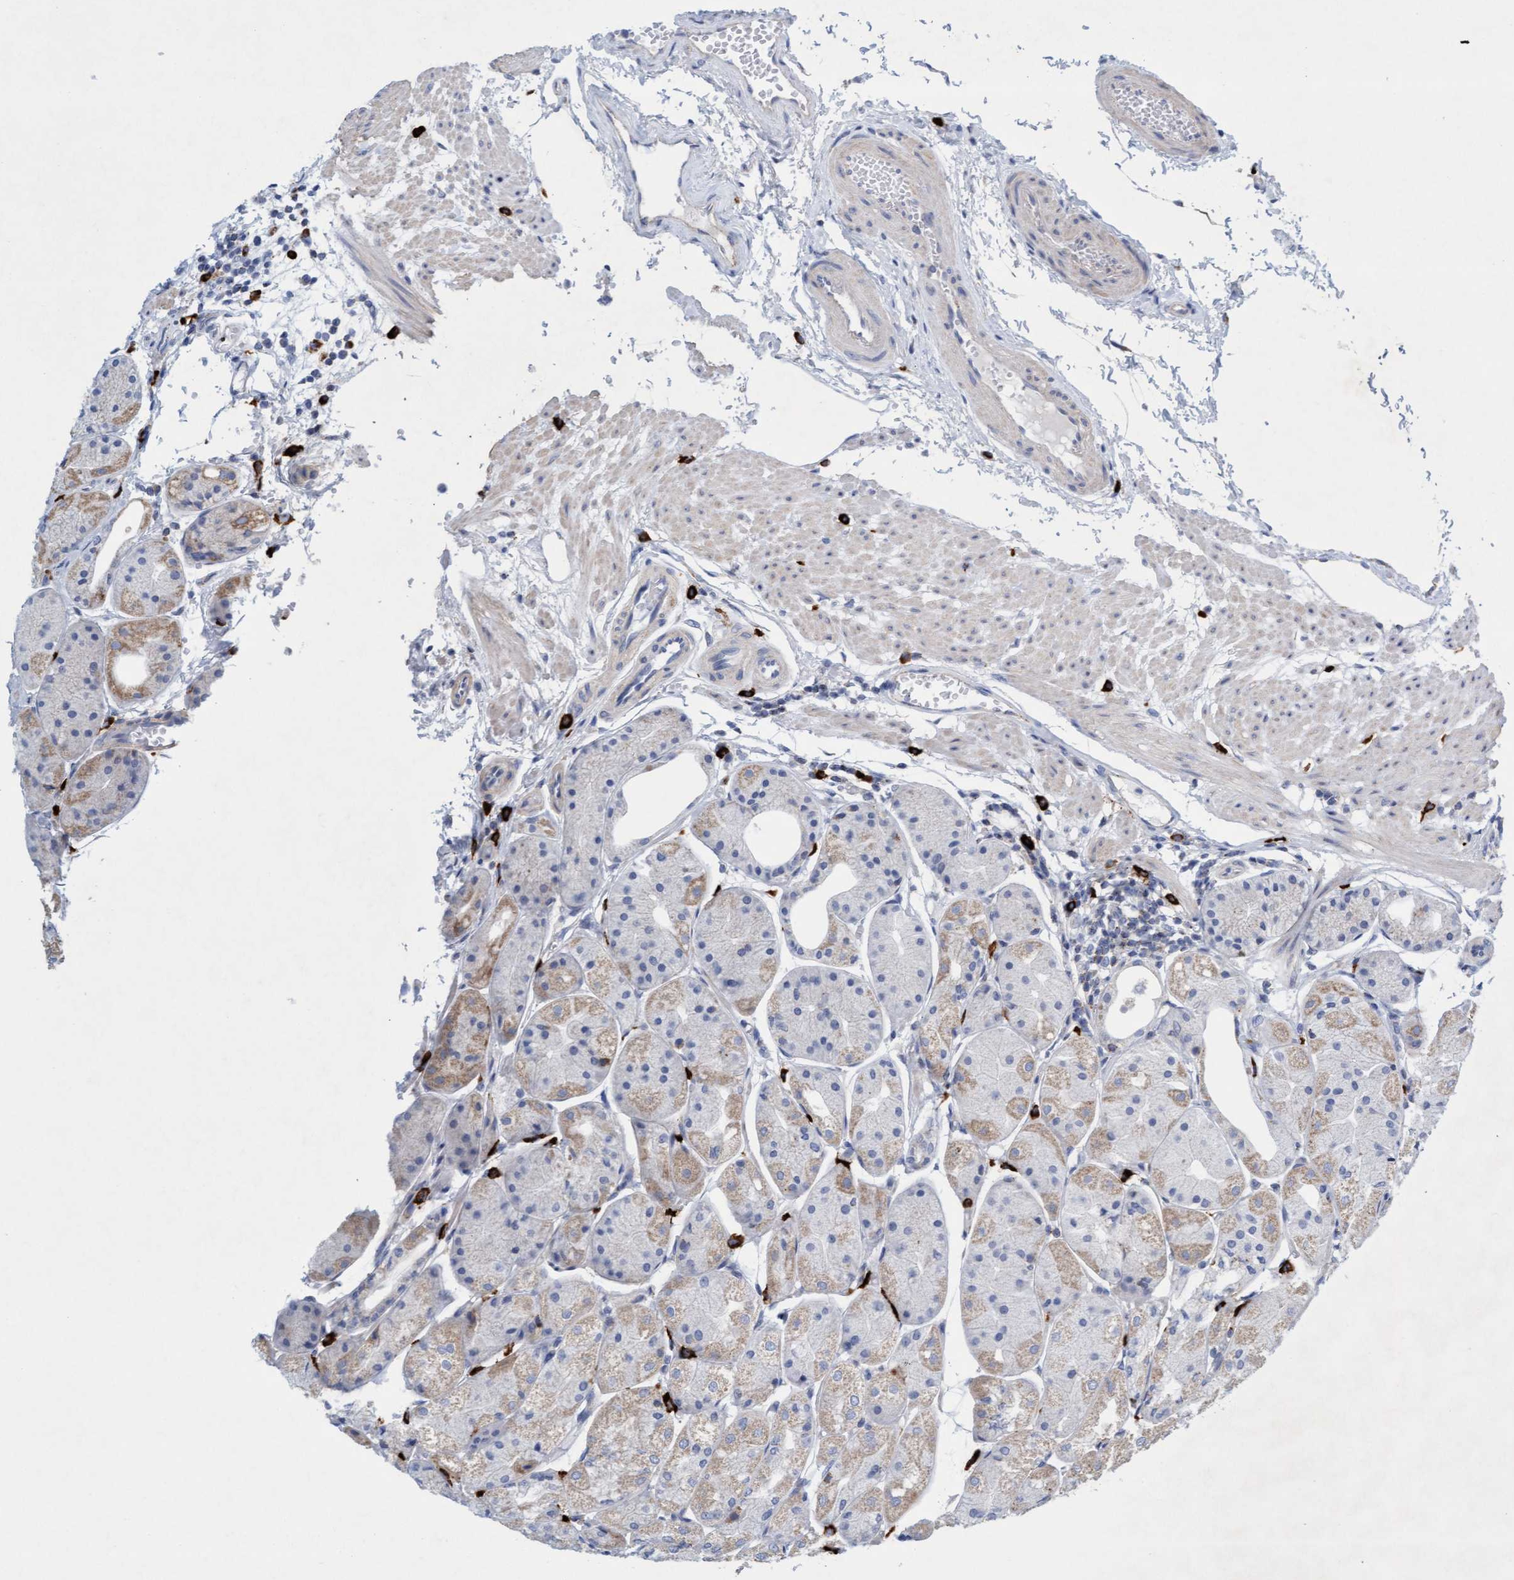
{"staining": {"intensity": "moderate", "quantity": "25%-75%", "location": "cytoplasmic/membranous"}, "tissue": "stomach", "cell_type": "Glandular cells", "image_type": "normal", "snomed": [{"axis": "morphology", "description": "Normal tissue, NOS"}, {"axis": "topography", "description": "Stomach, upper"}], "caption": "The immunohistochemical stain highlights moderate cytoplasmic/membranous expression in glandular cells of normal stomach. Using DAB (brown) and hematoxylin (blue) stains, captured at high magnification using brightfield microscopy.", "gene": "SGSH", "patient": {"sex": "male", "age": 72}}